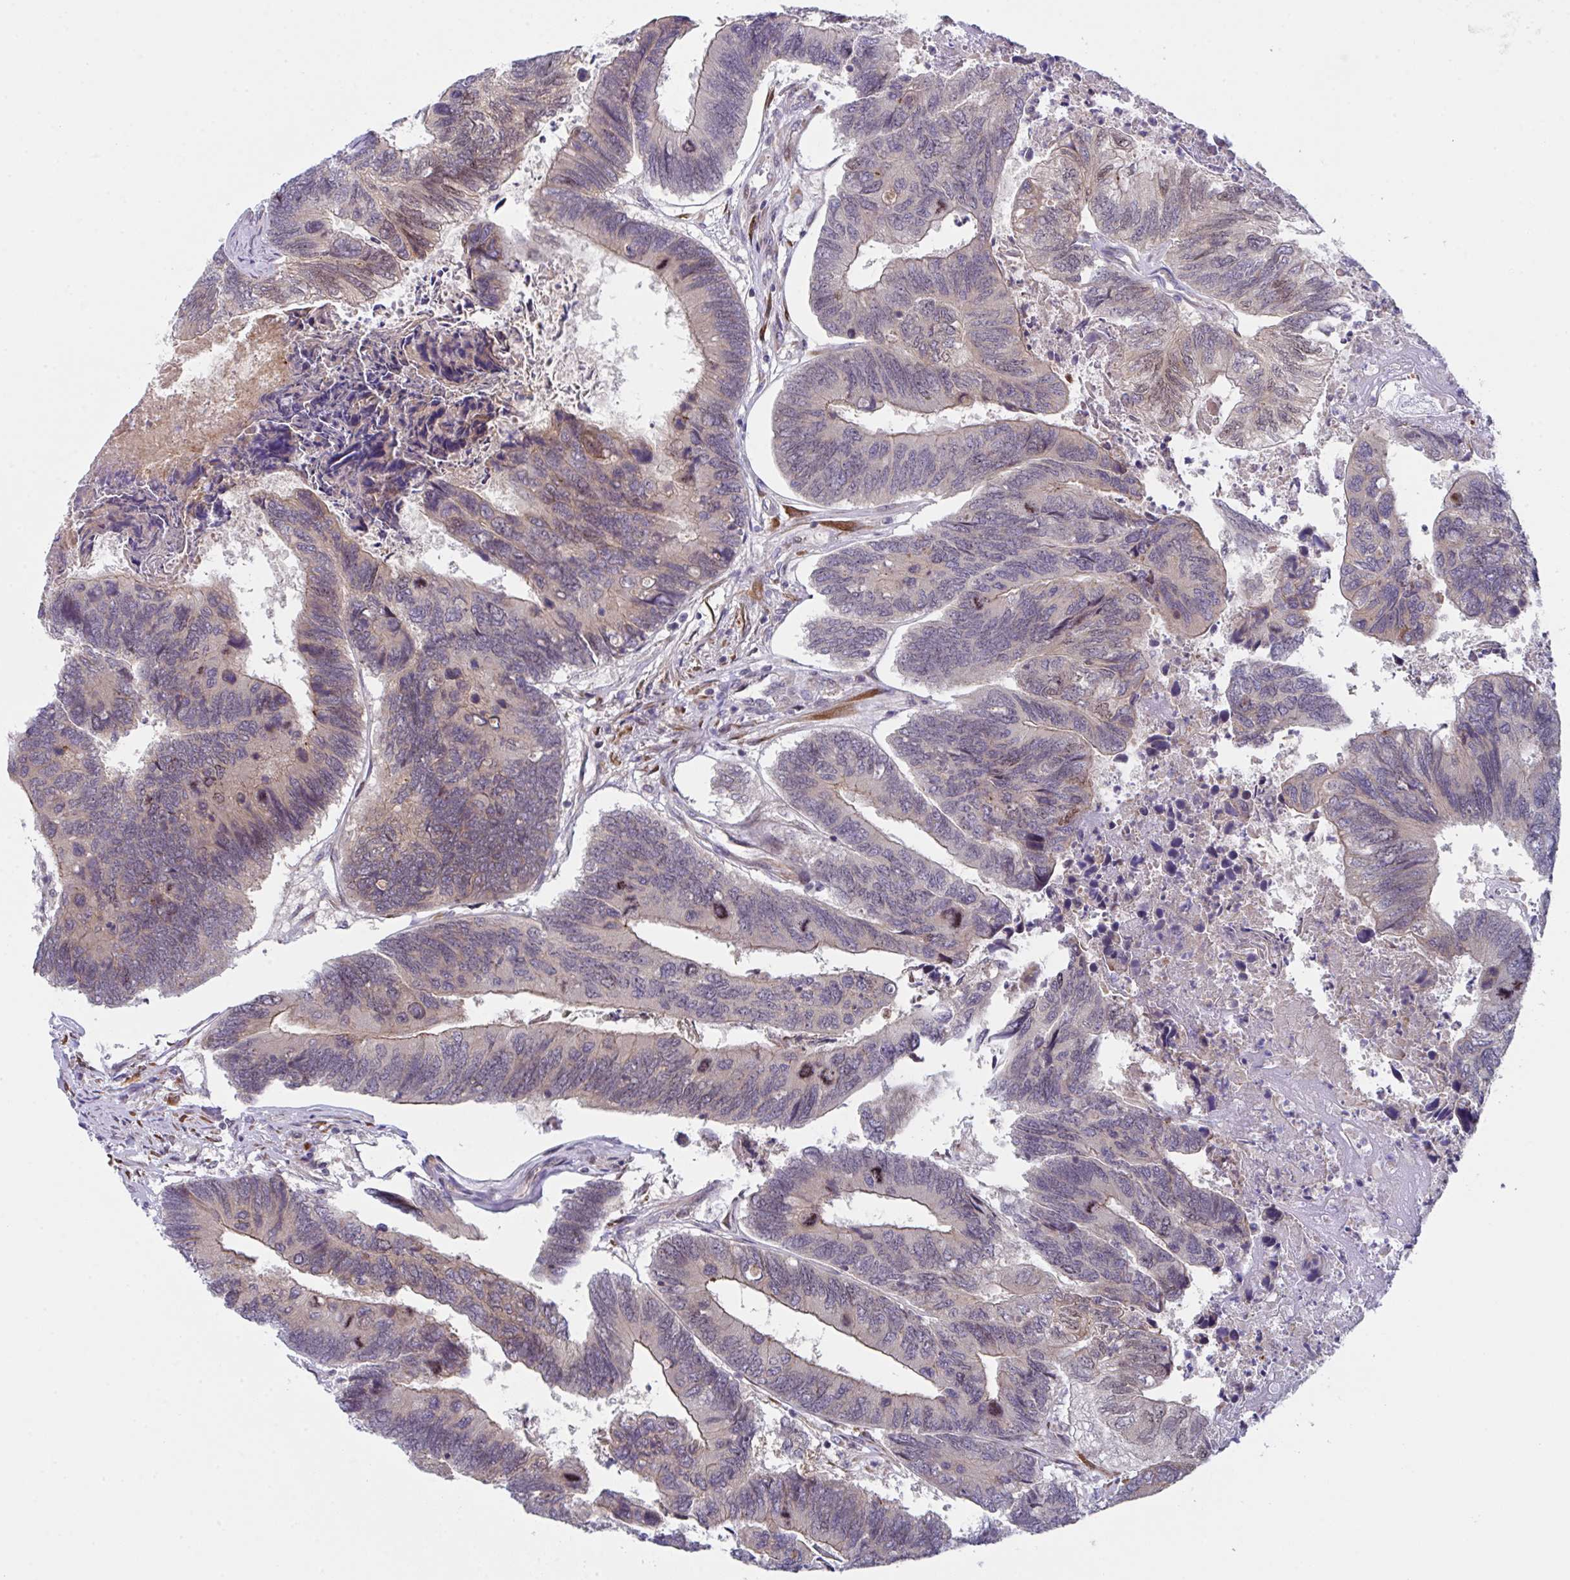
{"staining": {"intensity": "moderate", "quantity": "<25%", "location": "cytoplasmic/membranous,nuclear"}, "tissue": "colorectal cancer", "cell_type": "Tumor cells", "image_type": "cancer", "snomed": [{"axis": "morphology", "description": "Adenocarcinoma, NOS"}, {"axis": "topography", "description": "Colon"}], "caption": "Immunohistochemical staining of colorectal adenocarcinoma exhibits moderate cytoplasmic/membranous and nuclear protein expression in approximately <25% of tumor cells.", "gene": "RBM18", "patient": {"sex": "female", "age": 67}}